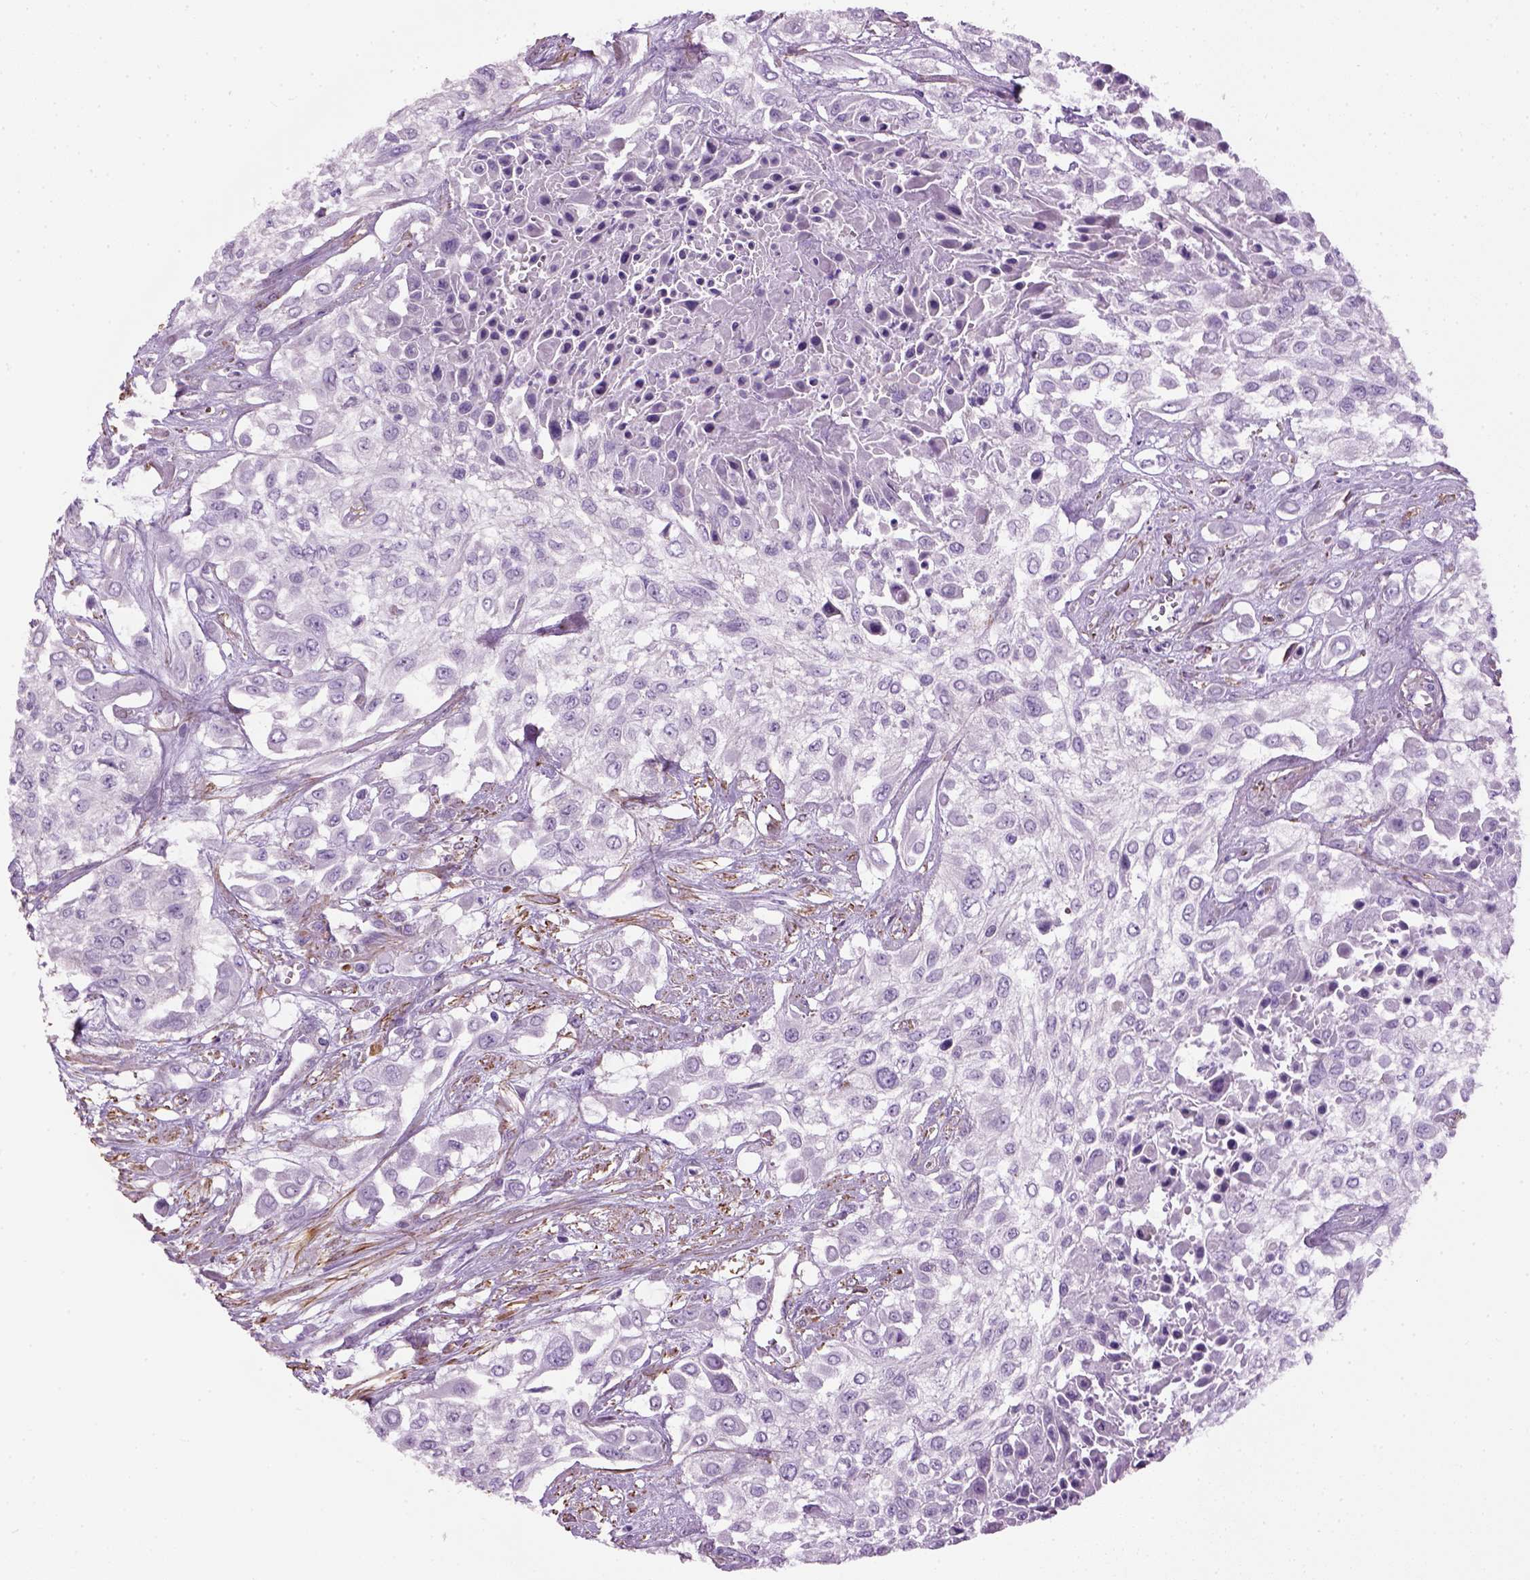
{"staining": {"intensity": "negative", "quantity": "none", "location": "none"}, "tissue": "urothelial cancer", "cell_type": "Tumor cells", "image_type": "cancer", "snomed": [{"axis": "morphology", "description": "Urothelial carcinoma, High grade"}, {"axis": "topography", "description": "Urinary bladder"}], "caption": "DAB (3,3'-diaminobenzidine) immunohistochemical staining of human high-grade urothelial carcinoma shows no significant positivity in tumor cells. (DAB (3,3'-diaminobenzidine) IHC visualized using brightfield microscopy, high magnification).", "gene": "FAM161A", "patient": {"sex": "male", "age": 57}}